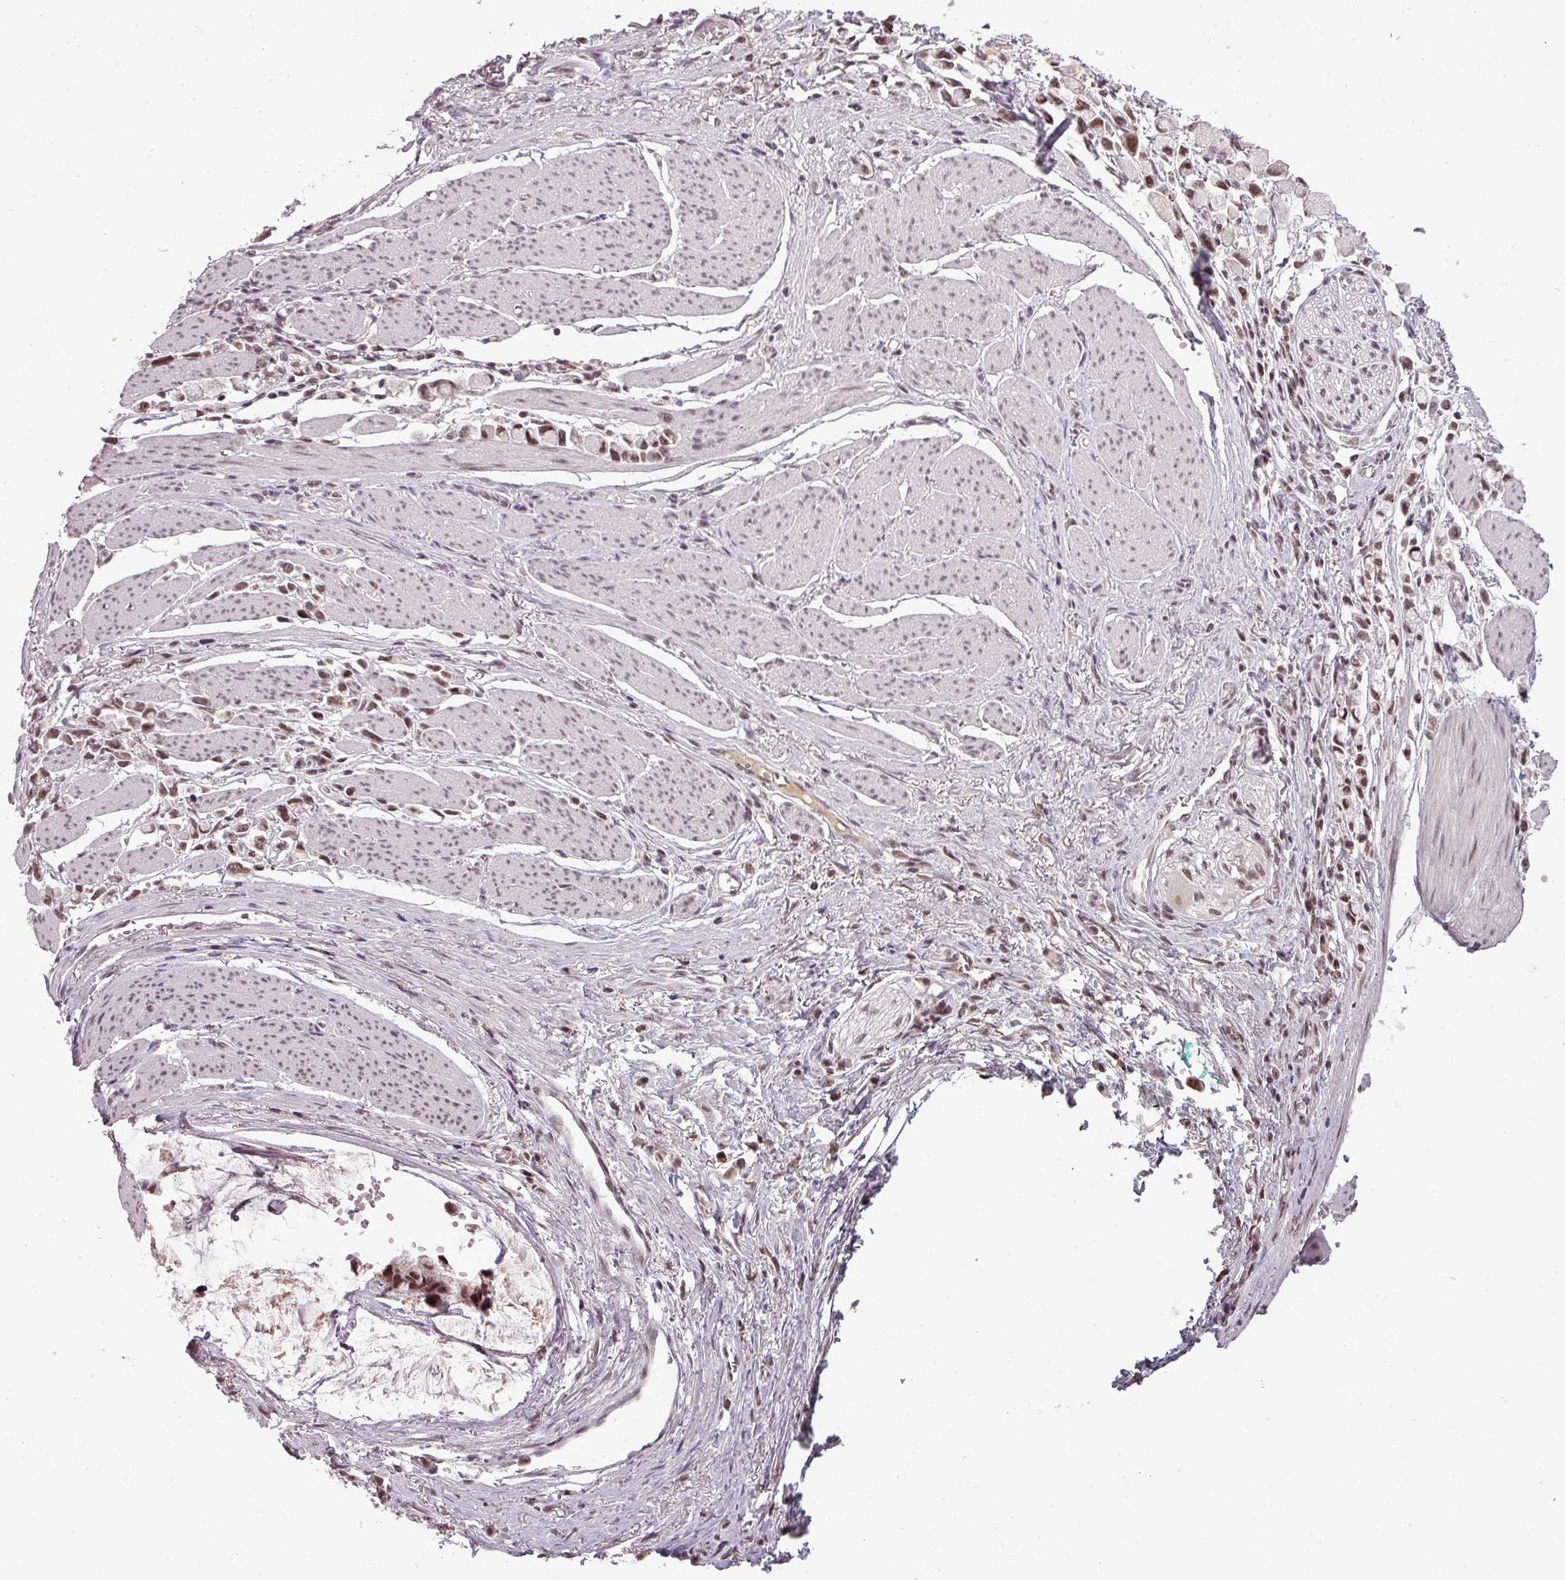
{"staining": {"intensity": "moderate", "quantity": ">75%", "location": "nuclear"}, "tissue": "stomach cancer", "cell_type": "Tumor cells", "image_type": "cancer", "snomed": [{"axis": "morphology", "description": "Adenocarcinoma, NOS"}, {"axis": "topography", "description": "Stomach"}], "caption": "Stomach cancer stained with a brown dye demonstrates moderate nuclear positive positivity in approximately >75% of tumor cells.", "gene": "BCAS3", "patient": {"sex": "female", "age": 81}}